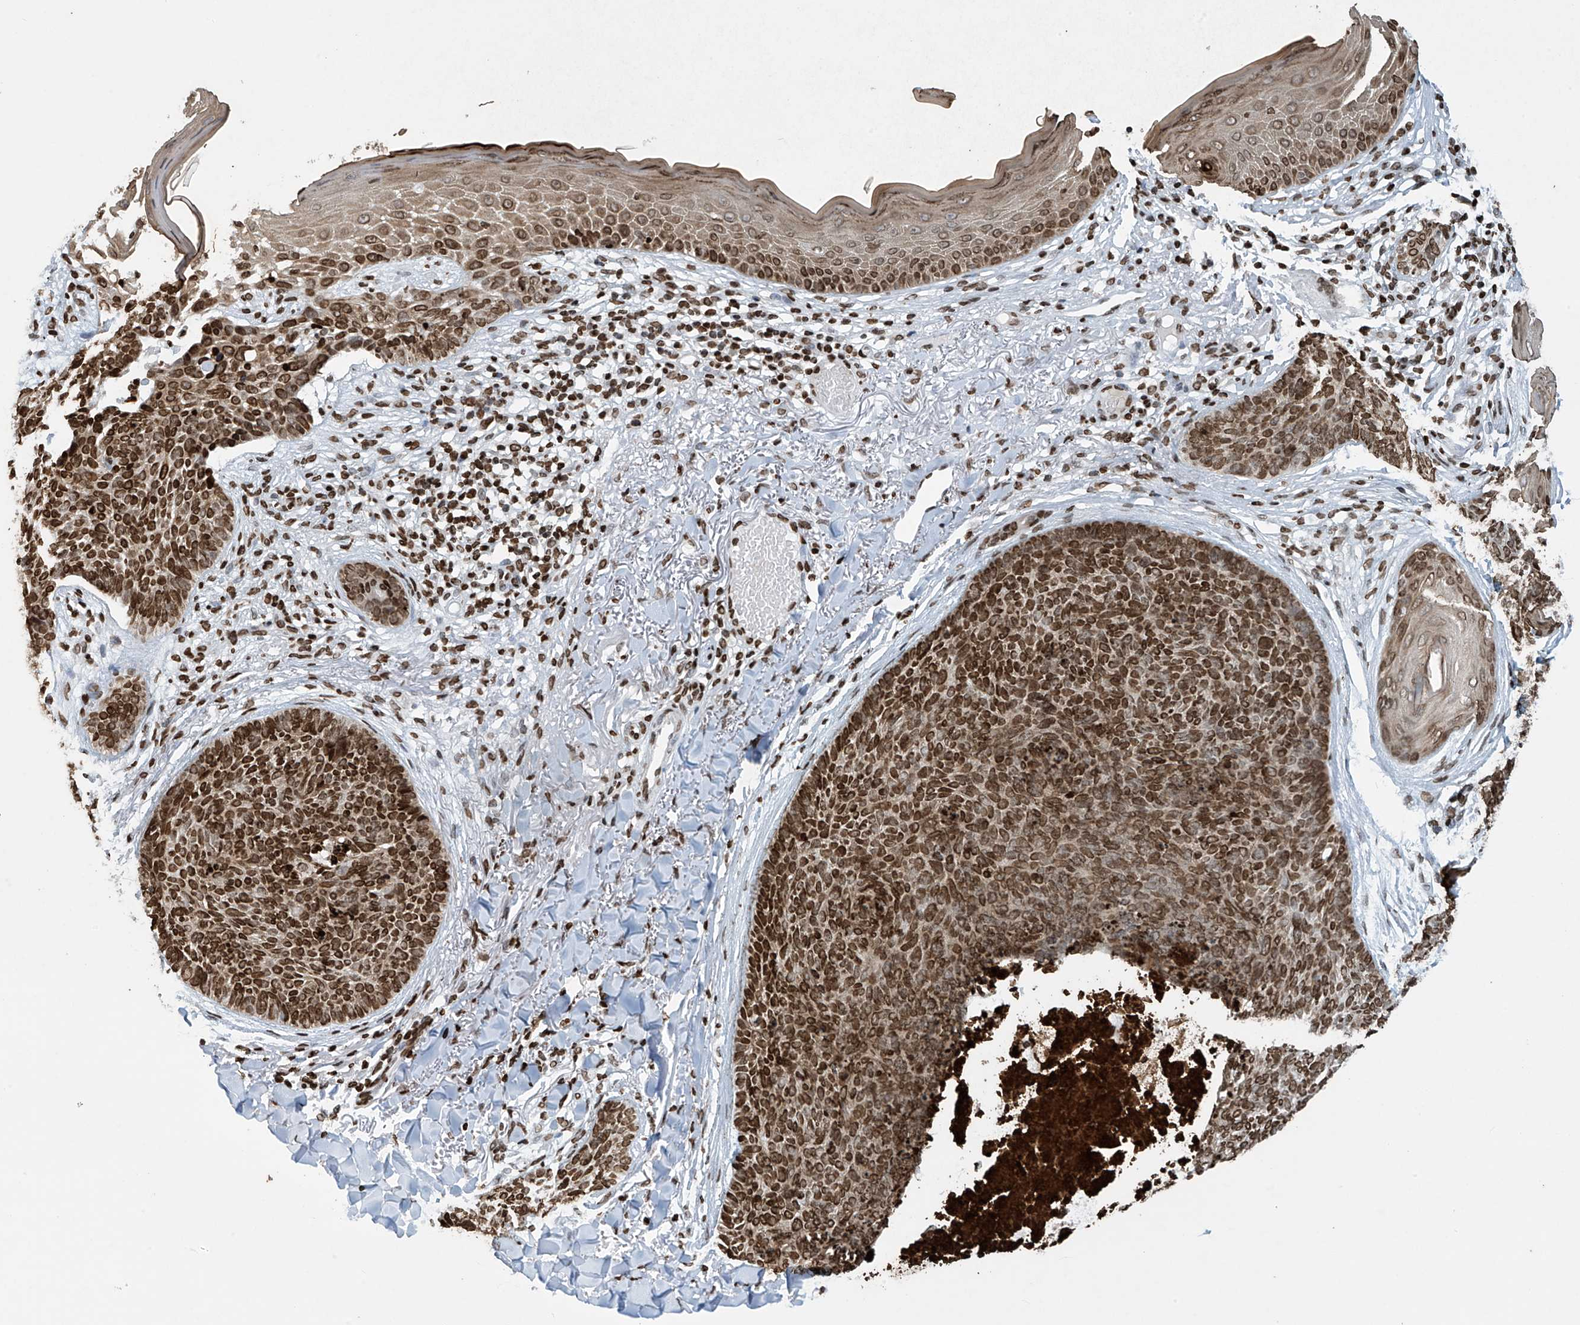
{"staining": {"intensity": "strong", "quantity": ">75%", "location": "nuclear"}, "tissue": "skin cancer", "cell_type": "Tumor cells", "image_type": "cancer", "snomed": [{"axis": "morphology", "description": "Basal cell carcinoma"}, {"axis": "topography", "description": "Skin"}], "caption": "The photomicrograph reveals a brown stain indicating the presence of a protein in the nuclear of tumor cells in skin cancer. The protein is shown in brown color, while the nuclei are stained blue.", "gene": "H4C16", "patient": {"sex": "female", "age": 70}}